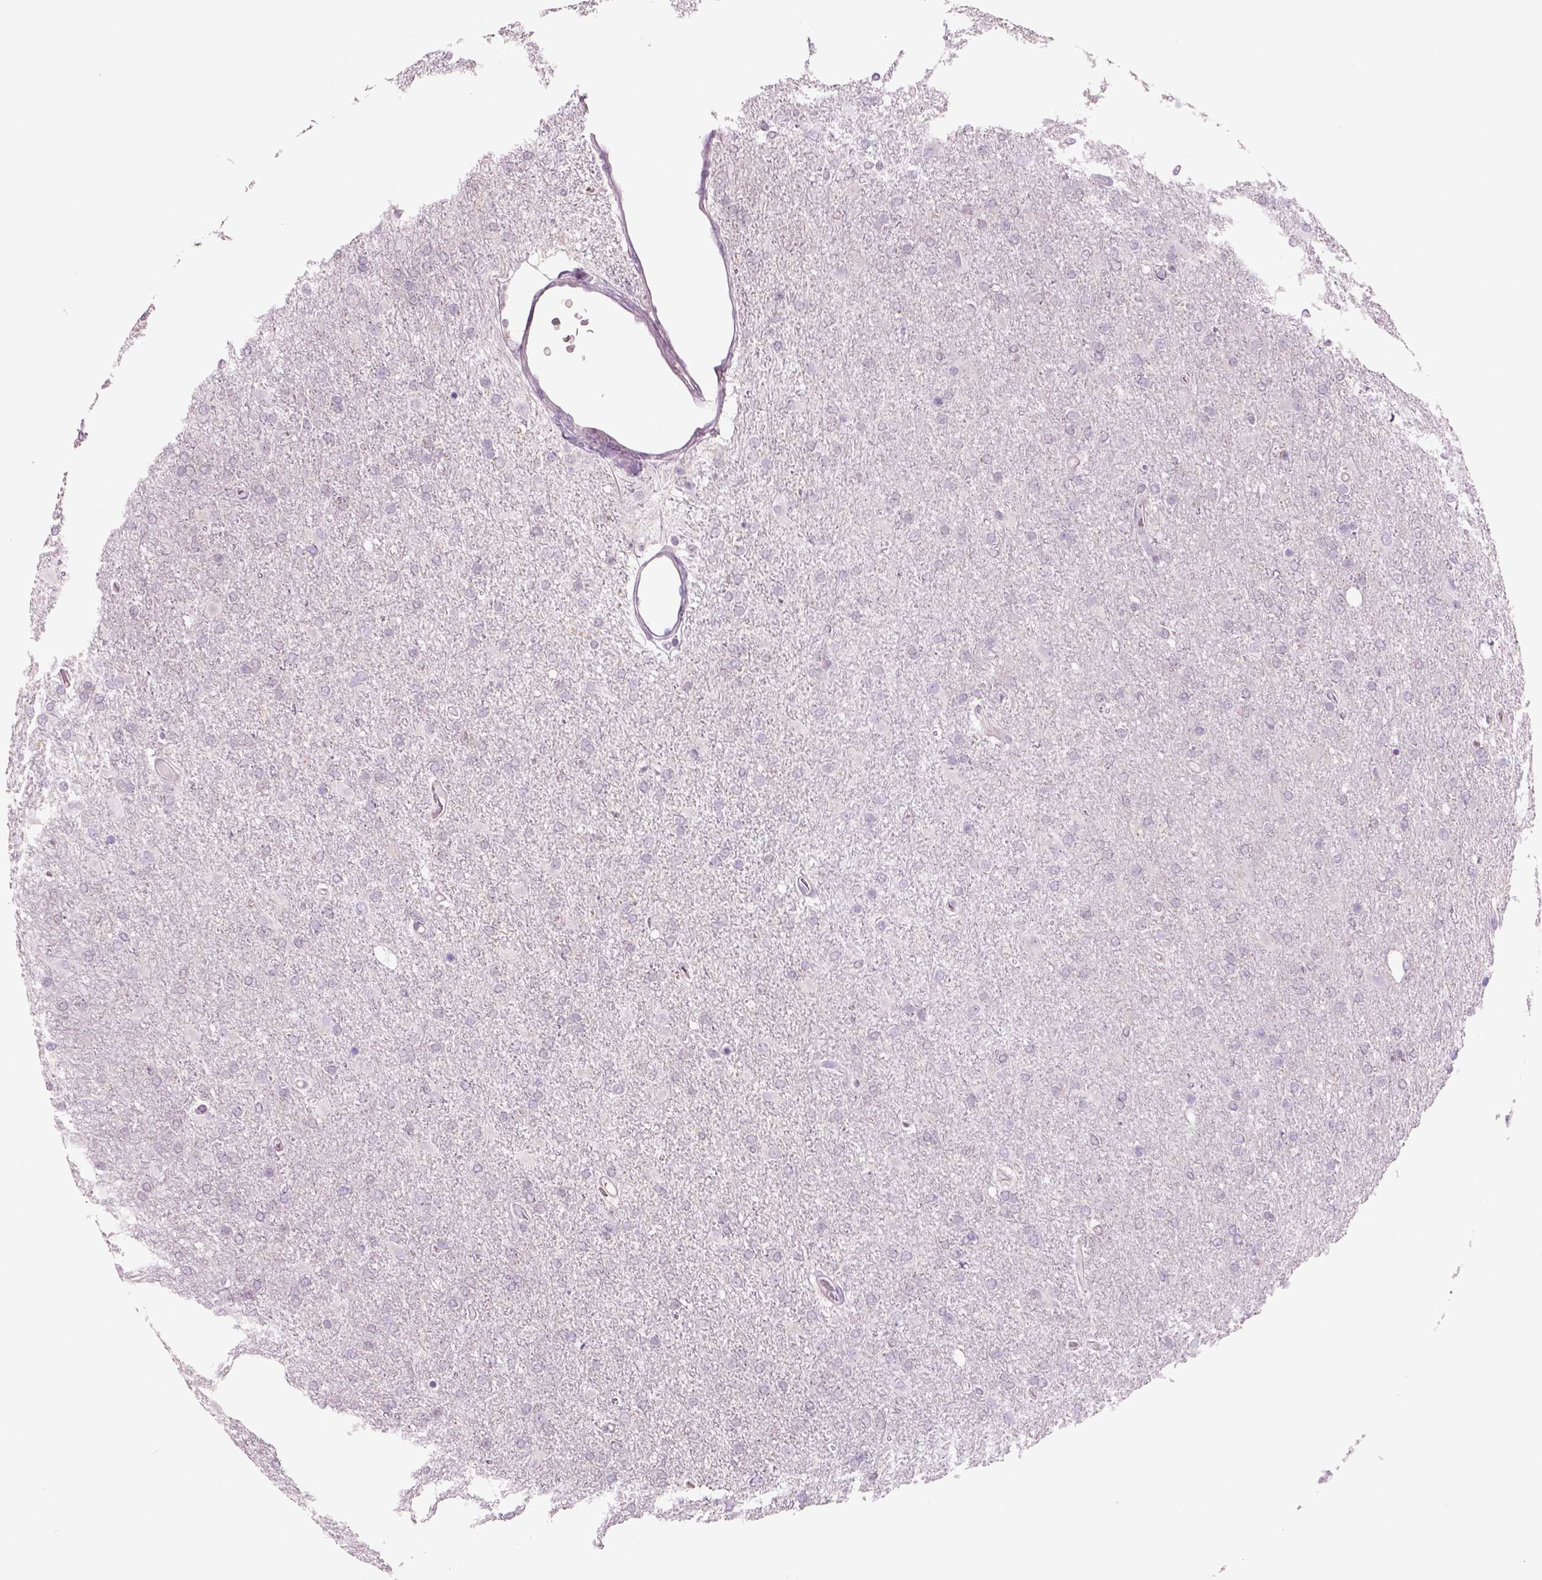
{"staining": {"intensity": "negative", "quantity": "none", "location": "none"}, "tissue": "glioma", "cell_type": "Tumor cells", "image_type": "cancer", "snomed": [{"axis": "morphology", "description": "Glioma, malignant, High grade"}, {"axis": "topography", "description": "Cerebral cortex"}], "caption": "A histopathology image of glioma stained for a protein demonstrates no brown staining in tumor cells. (Brightfield microscopy of DAB immunohistochemistry (IHC) at high magnification).", "gene": "SLC1A7", "patient": {"sex": "male", "age": 70}}